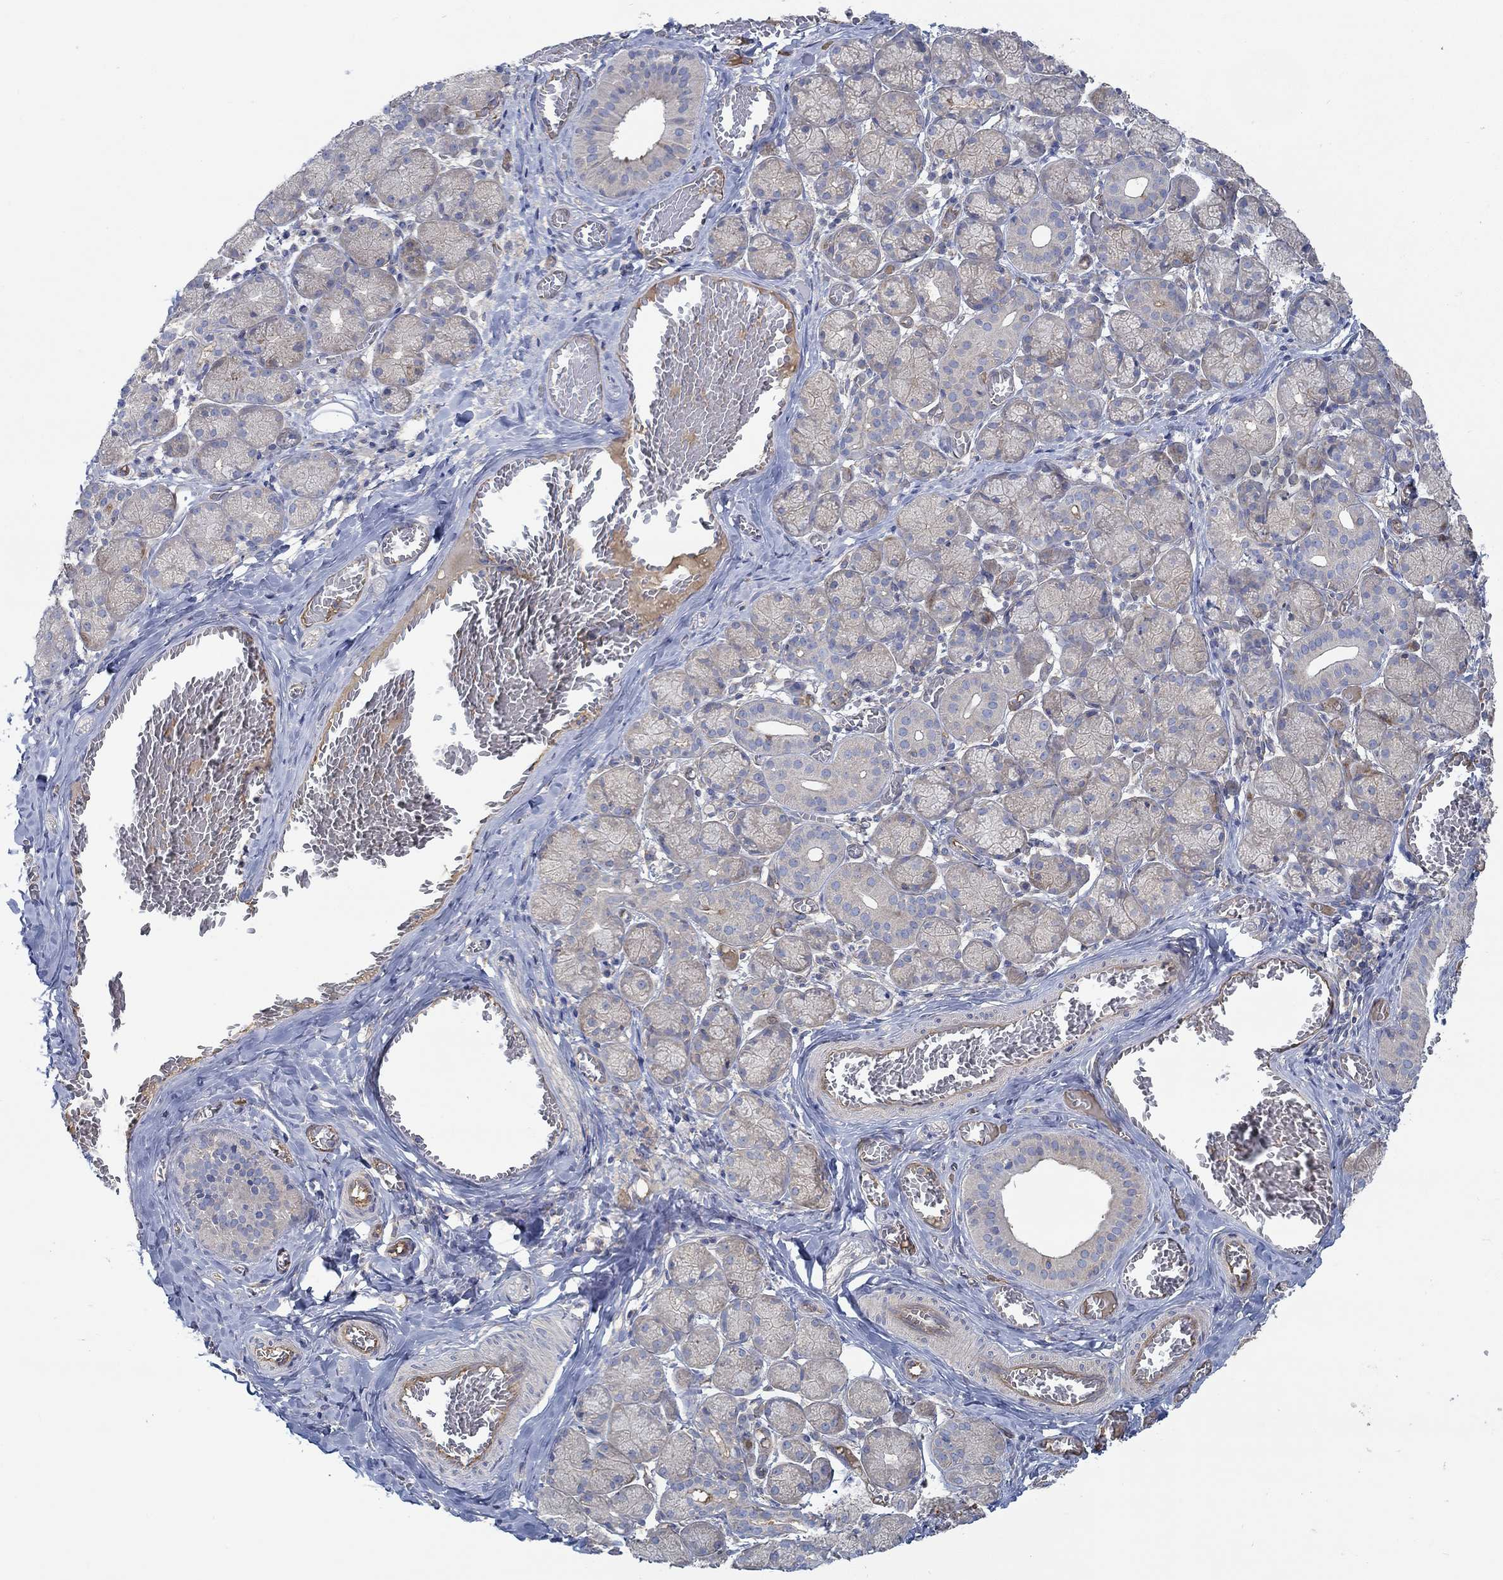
{"staining": {"intensity": "weak", "quantity": "<25%", "location": "cytoplasmic/membranous"}, "tissue": "salivary gland", "cell_type": "Glandular cells", "image_type": "normal", "snomed": [{"axis": "morphology", "description": "Normal tissue, NOS"}, {"axis": "topography", "description": "Salivary gland"}, {"axis": "topography", "description": "Peripheral nerve tissue"}], "caption": "Immunohistochemistry histopathology image of unremarkable salivary gland: human salivary gland stained with DAB (3,3'-diaminobenzidine) displays no significant protein positivity in glandular cells.", "gene": "SPAG9", "patient": {"sex": "female", "age": 24}}